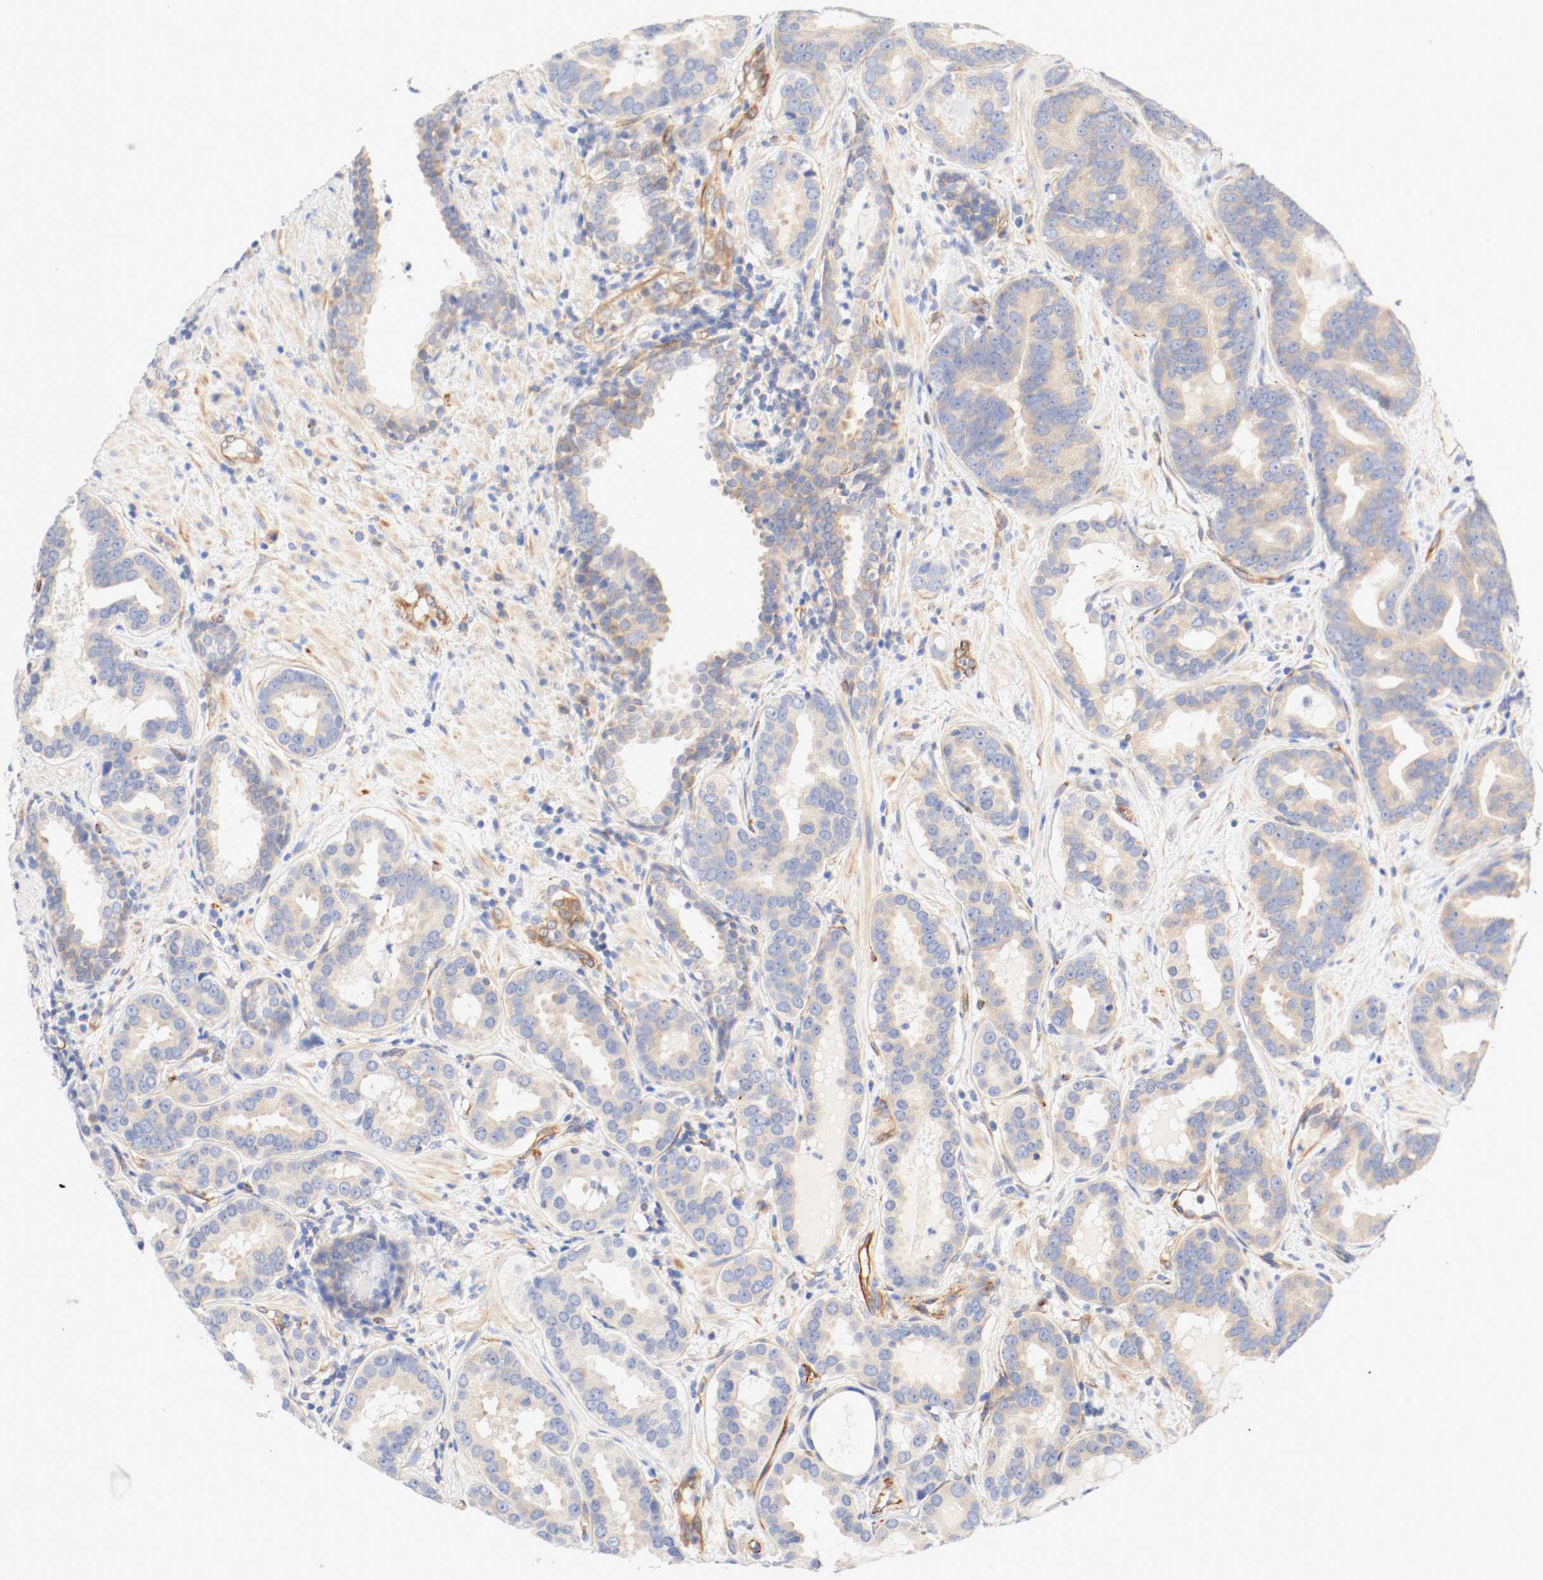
{"staining": {"intensity": "moderate", "quantity": ">75%", "location": "cytoplasmic/membranous"}, "tissue": "prostate cancer", "cell_type": "Tumor cells", "image_type": "cancer", "snomed": [{"axis": "morphology", "description": "Adenocarcinoma, Low grade"}, {"axis": "topography", "description": "Prostate"}], "caption": "Adenocarcinoma (low-grade) (prostate) tissue reveals moderate cytoplasmic/membranous staining in approximately >75% of tumor cells", "gene": "GIT1", "patient": {"sex": "male", "age": 59}}